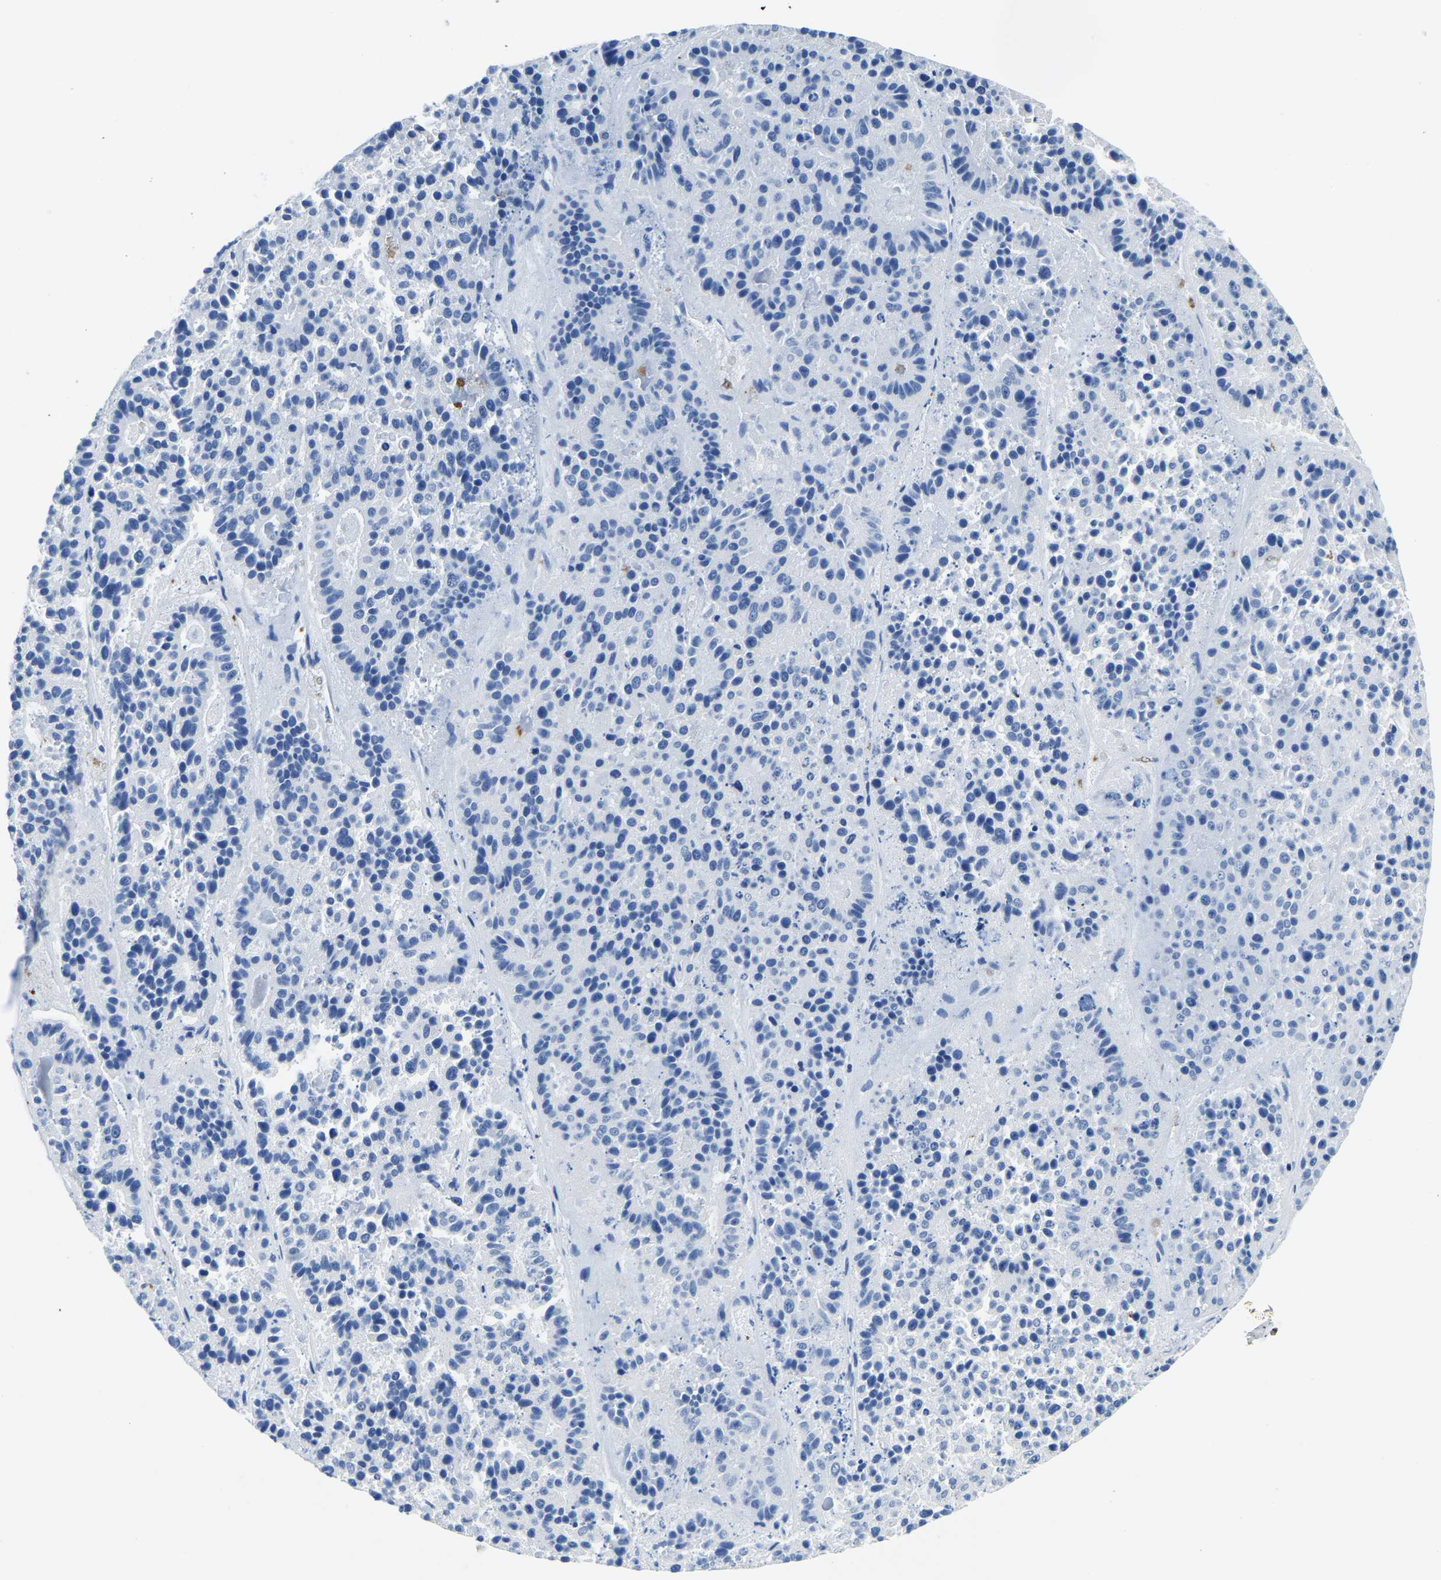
{"staining": {"intensity": "negative", "quantity": "none", "location": "none"}, "tissue": "pancreatic cancer", "cell_type": "Tumor cells", "image_type": "cancer", "snomed": [{"axis": "morphology", "description": "Adenocarcinoma, NOS"}, {"axis": "topography", "description": "Pancreas"}], "caption": "Tumor cells show no significant protein staining in adenocarcinoma (pancreatic).", "gene": "MS4A3", "patient": {"sex": "male", "age": 50}}